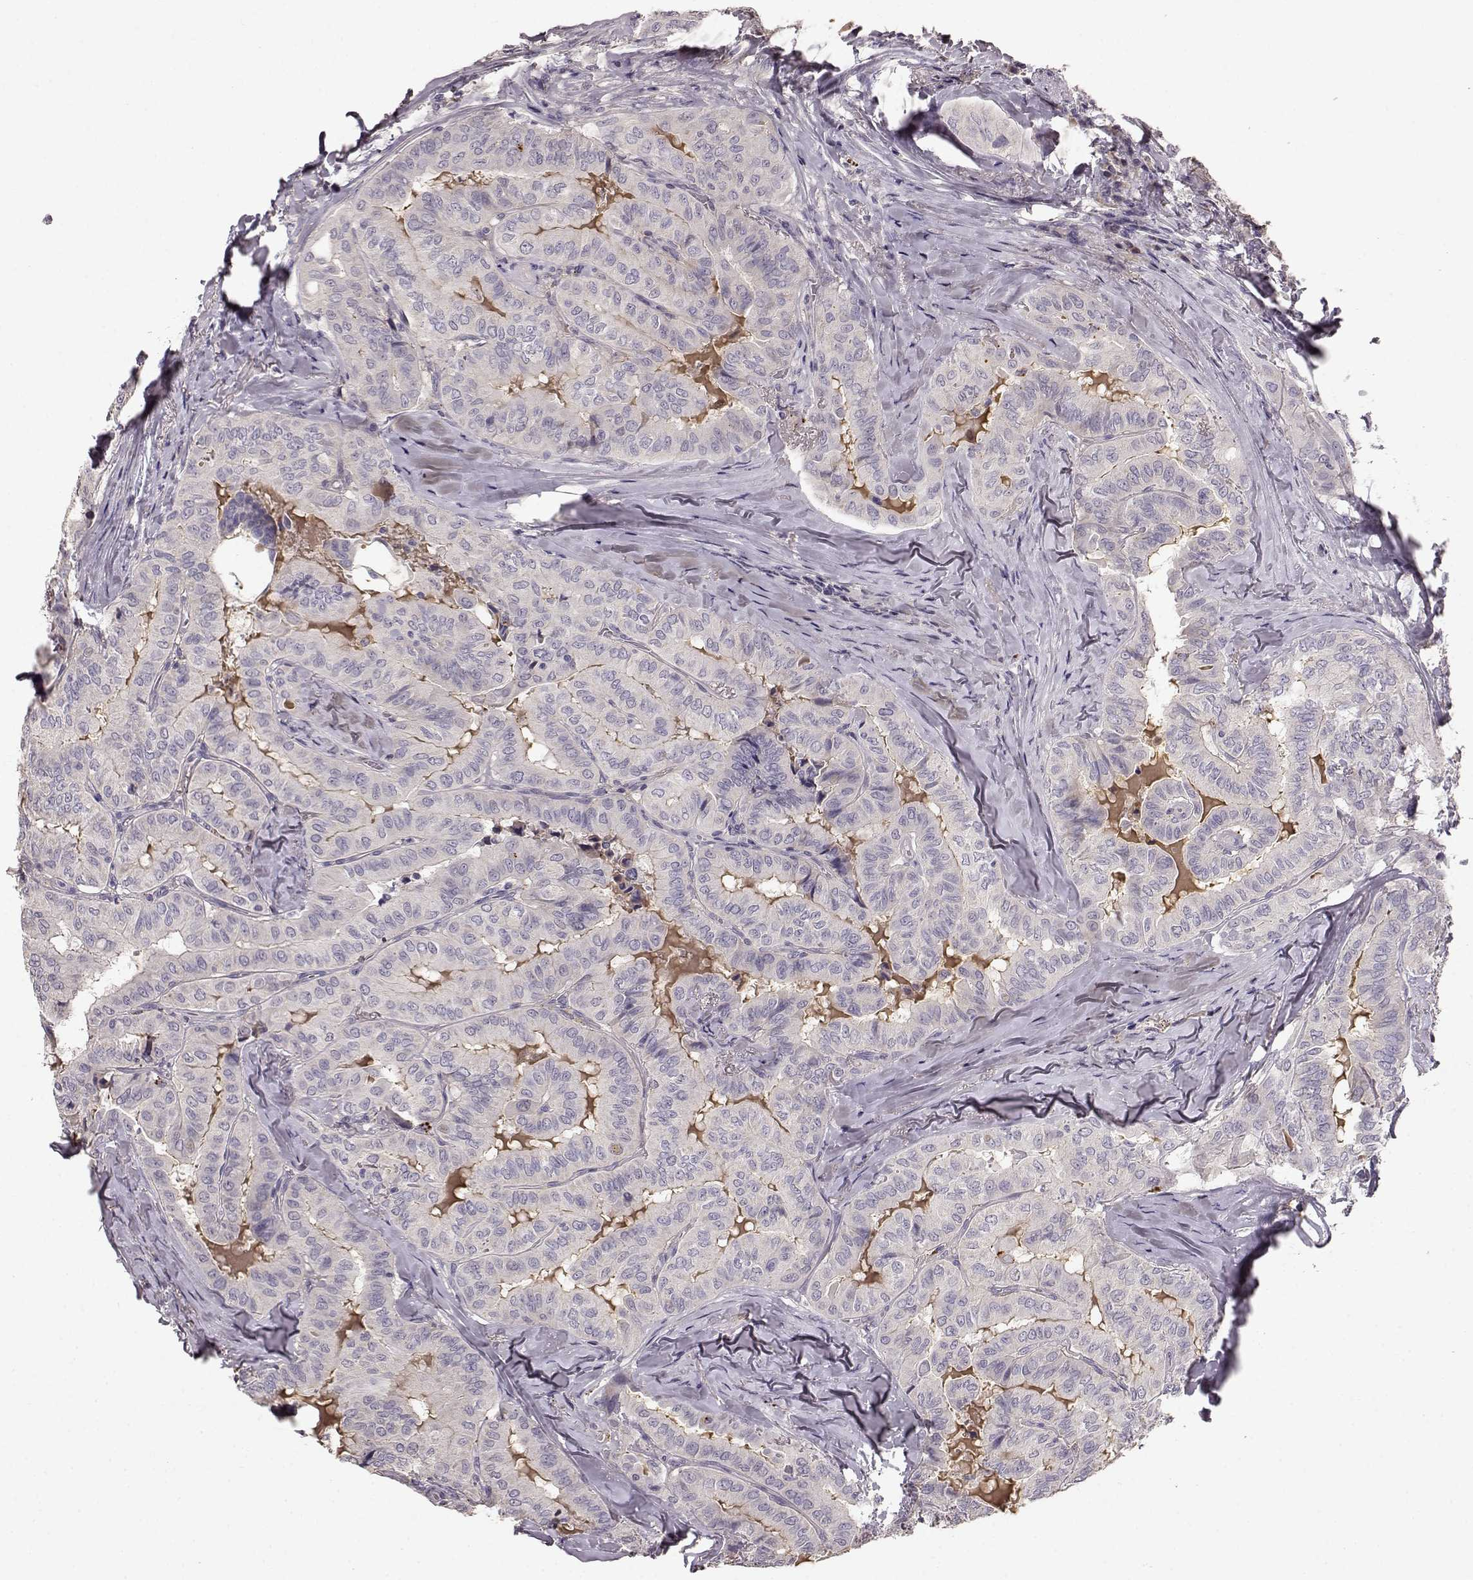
{"staining": {"intensity": "negative", "quantity": "none", "location": "none"}, "tissue": "thyroid cancer", "cell_type": "Tumor cells", "image_type": "cancer", "snomed": [{"axis": "morphology", "description": "Papillary adenocarcinoma, NOS"}, {"axis": "topography", "description": "Thyroid gland"}], "caption": "Tumor cells show no significant protein expression in thyroid cancer (papillary adenocarcinoma).", "gene": "YJEFN3", "patient": {"sex": "female", "age": 68}}